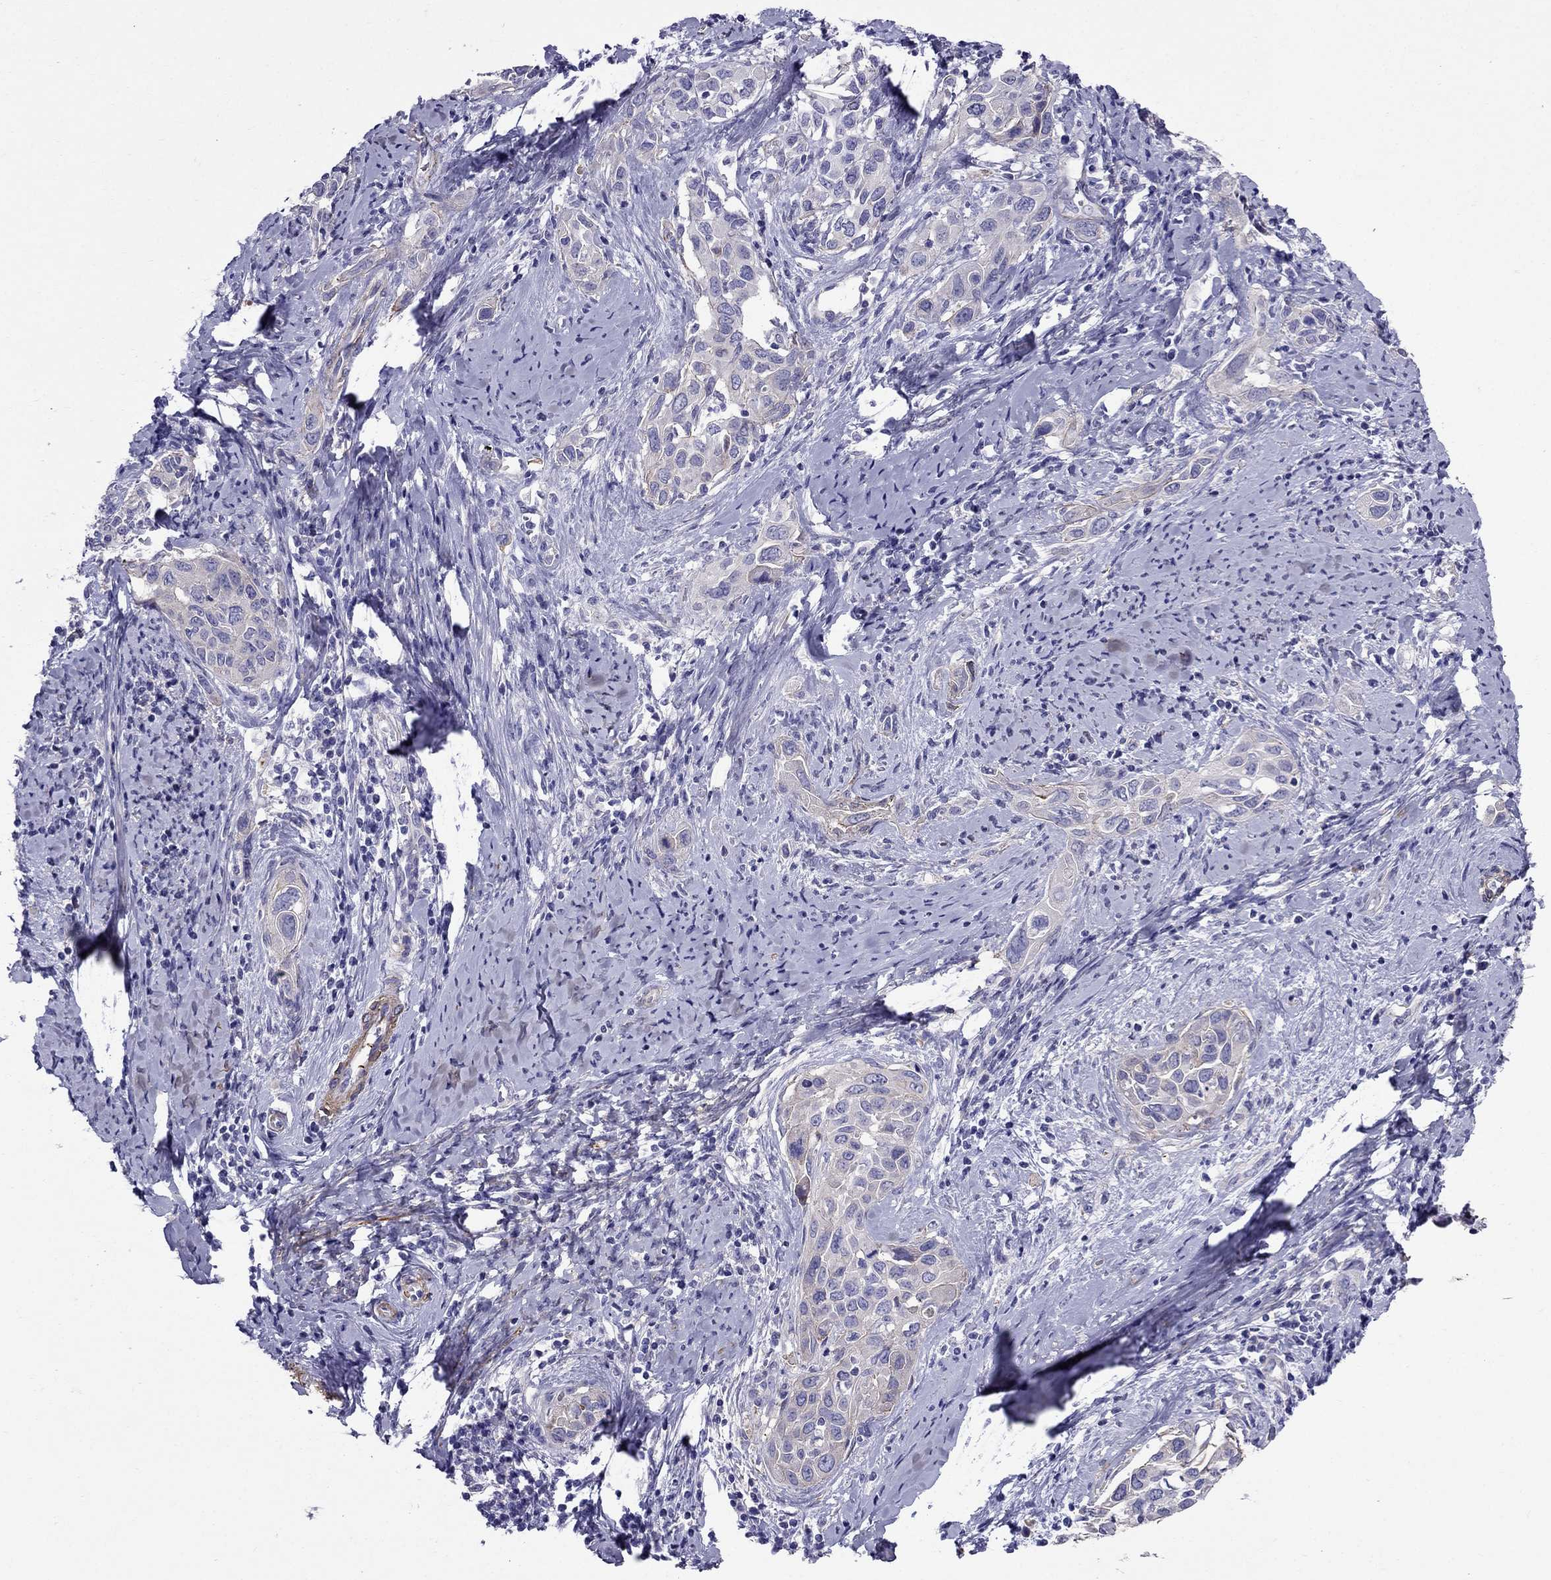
{"staining": {"intensity": "weak", "quantity": "25%-75%", "location": "cytoplasmic/membranous"}, "tissue": "cervical cancer", "cell_type": "Tumor cells", "image_type": "cancer", "snomed": [{"axis": "morphology", "description": "Squamous cell carcinoma, NOS"}, {"axis": "topography", "description": "Cervix"}], "caption": "Immunohistochemical staining of human squamous cell carcinoma (cervical) shows weak cytoplasmic/membranous protein expression in about 25%-75% of tumor cells. The staining was performed using DAB, with brown indicating positive protein expression. Nuclei are stained blue with hematoxylin.", "gene": "GPR50", "patient": {"sex": "female", "age": 51}}